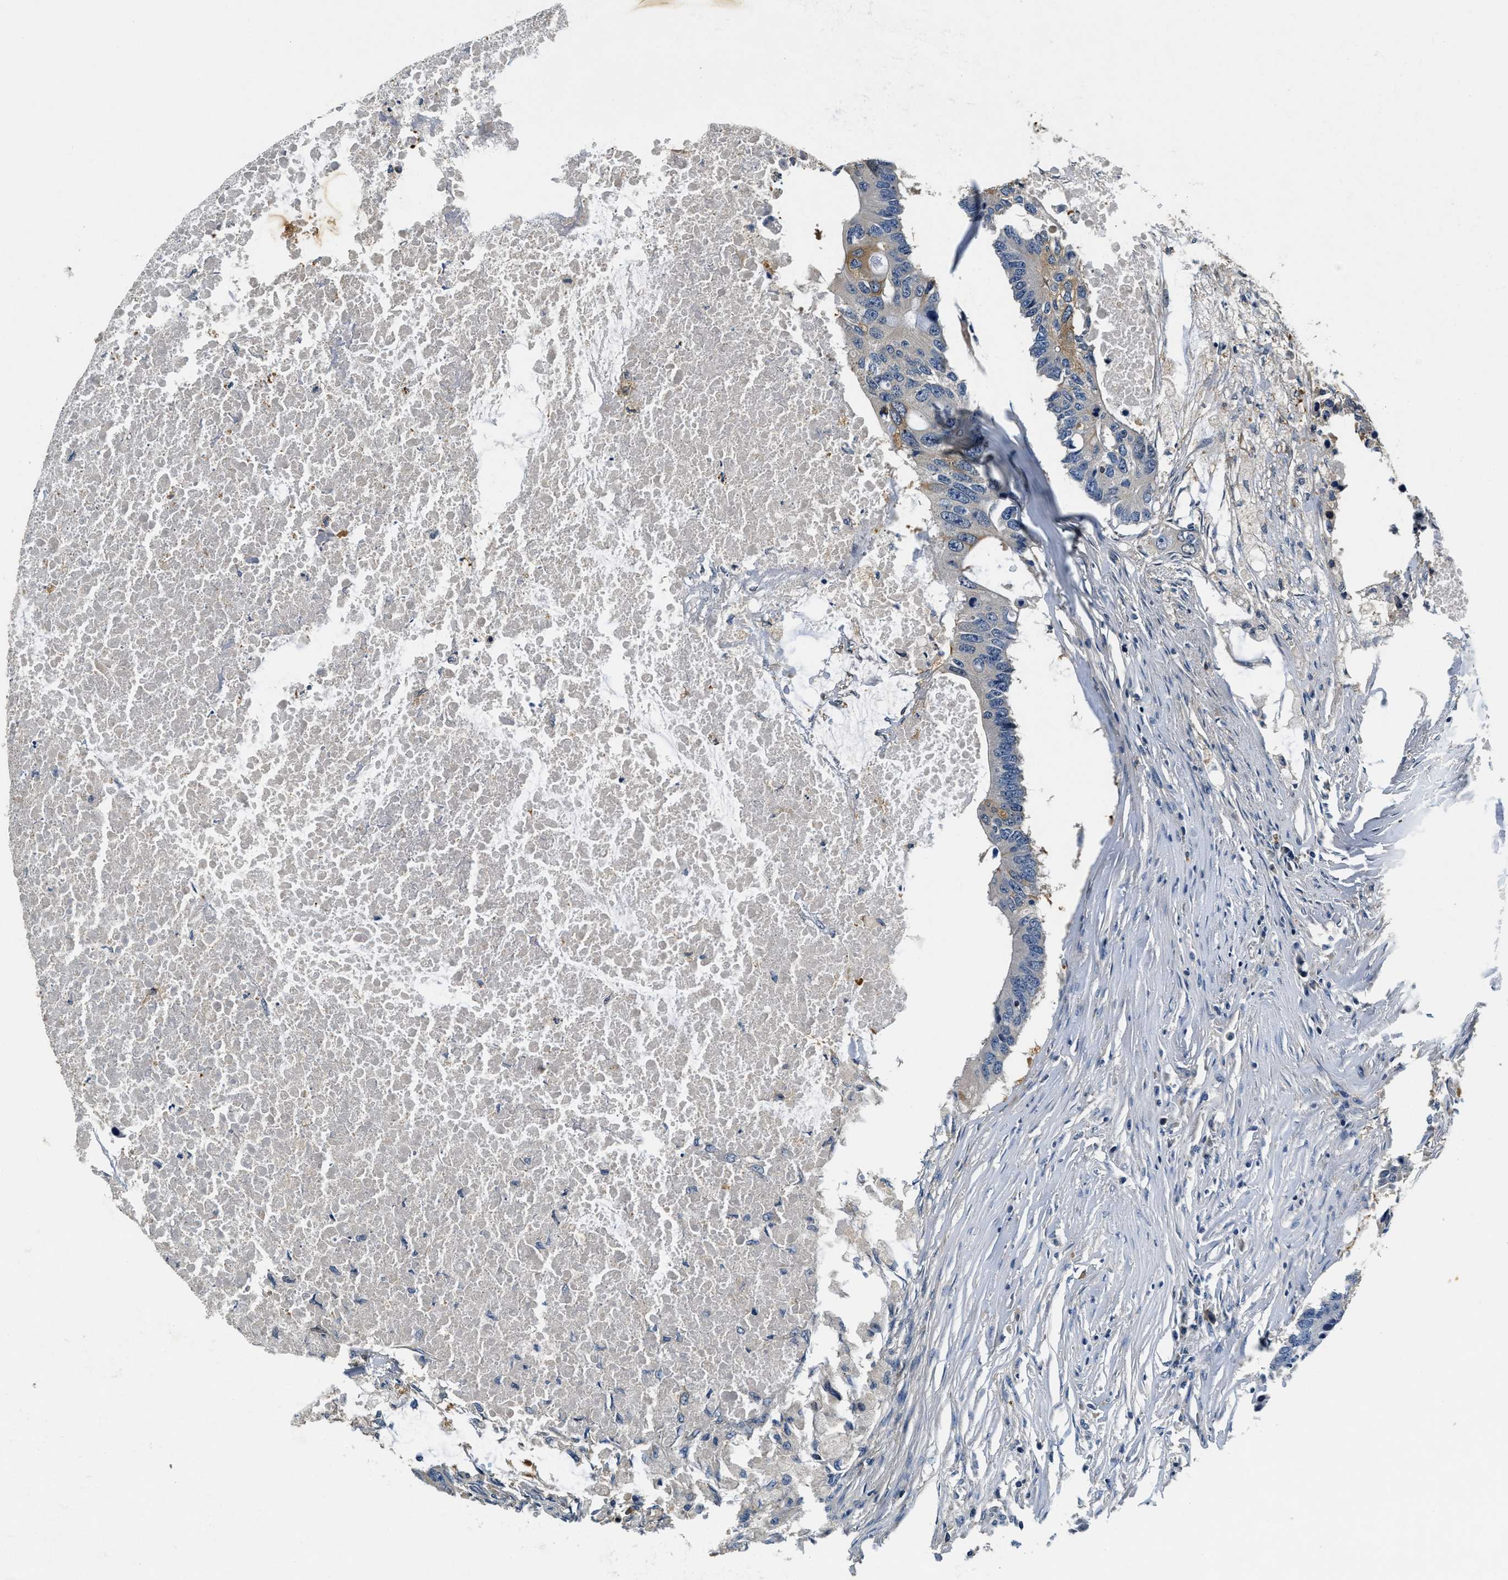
{"staining": {"intensity": "moderate", "quantity": ">75%", "location": "cytoplasmic/membranous"}, "tissue": "colorectal cancer", "cell_type": "Tumor cells", "image_type": "cancer", "snomed": [{"axis": "morphology", "description": "Adenocarcinoma, NOS"}, {"axis": "topography", "description": "Colon"}], "caption": "IHC of colorectal cancer shows medium levels of moderate cytoplasmic/membranous positivity in about >75% of tumor cells. (DAB IHC with brightfield microscopy, high magnification).", "gene": "RESF1", "patient": {"sex": "male", "age": 71}}